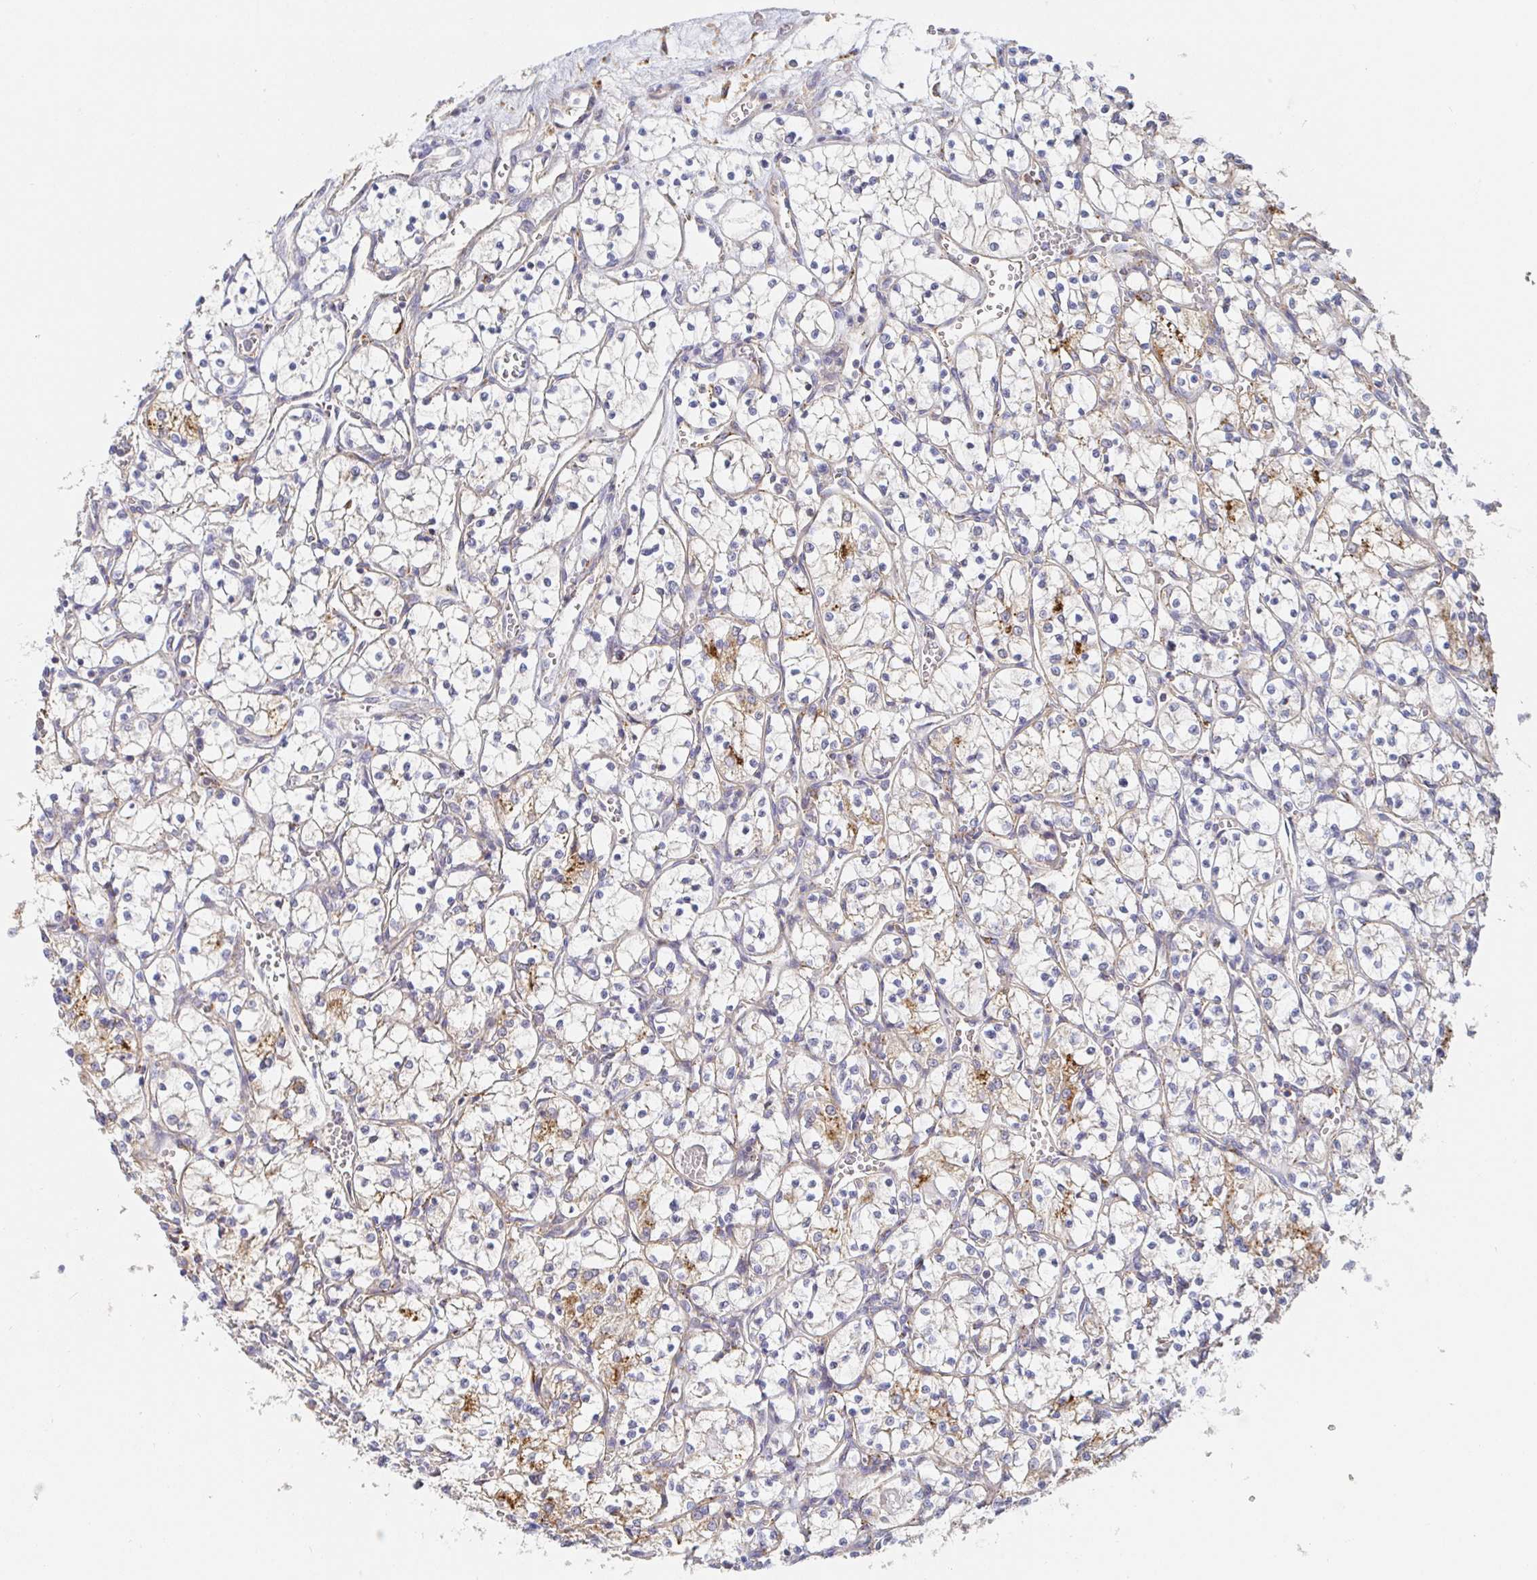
{"staining": {"intensity": "moderate", "quantity": "<25%", "location": "cytoplasmic/membranous"}, "tissue": "renal cancer", "cell_type": "Tumor cells", "image_type": "cancer", "snomed": [{"axis": "morphology", "description": "Adenocarcinoma, NOS"}, {"axis": "topography", "description": "Kidney"}], "caption": "Approximately <25% of tumor cells in human renal cancer (adenocarcinoma) demonstrate moderate cytoplasmic/membranous protein staining as visualized by brown immunohistochemical staining.", "gene": "IRAK2", "patient": {"sex": "female", "age": 69}}